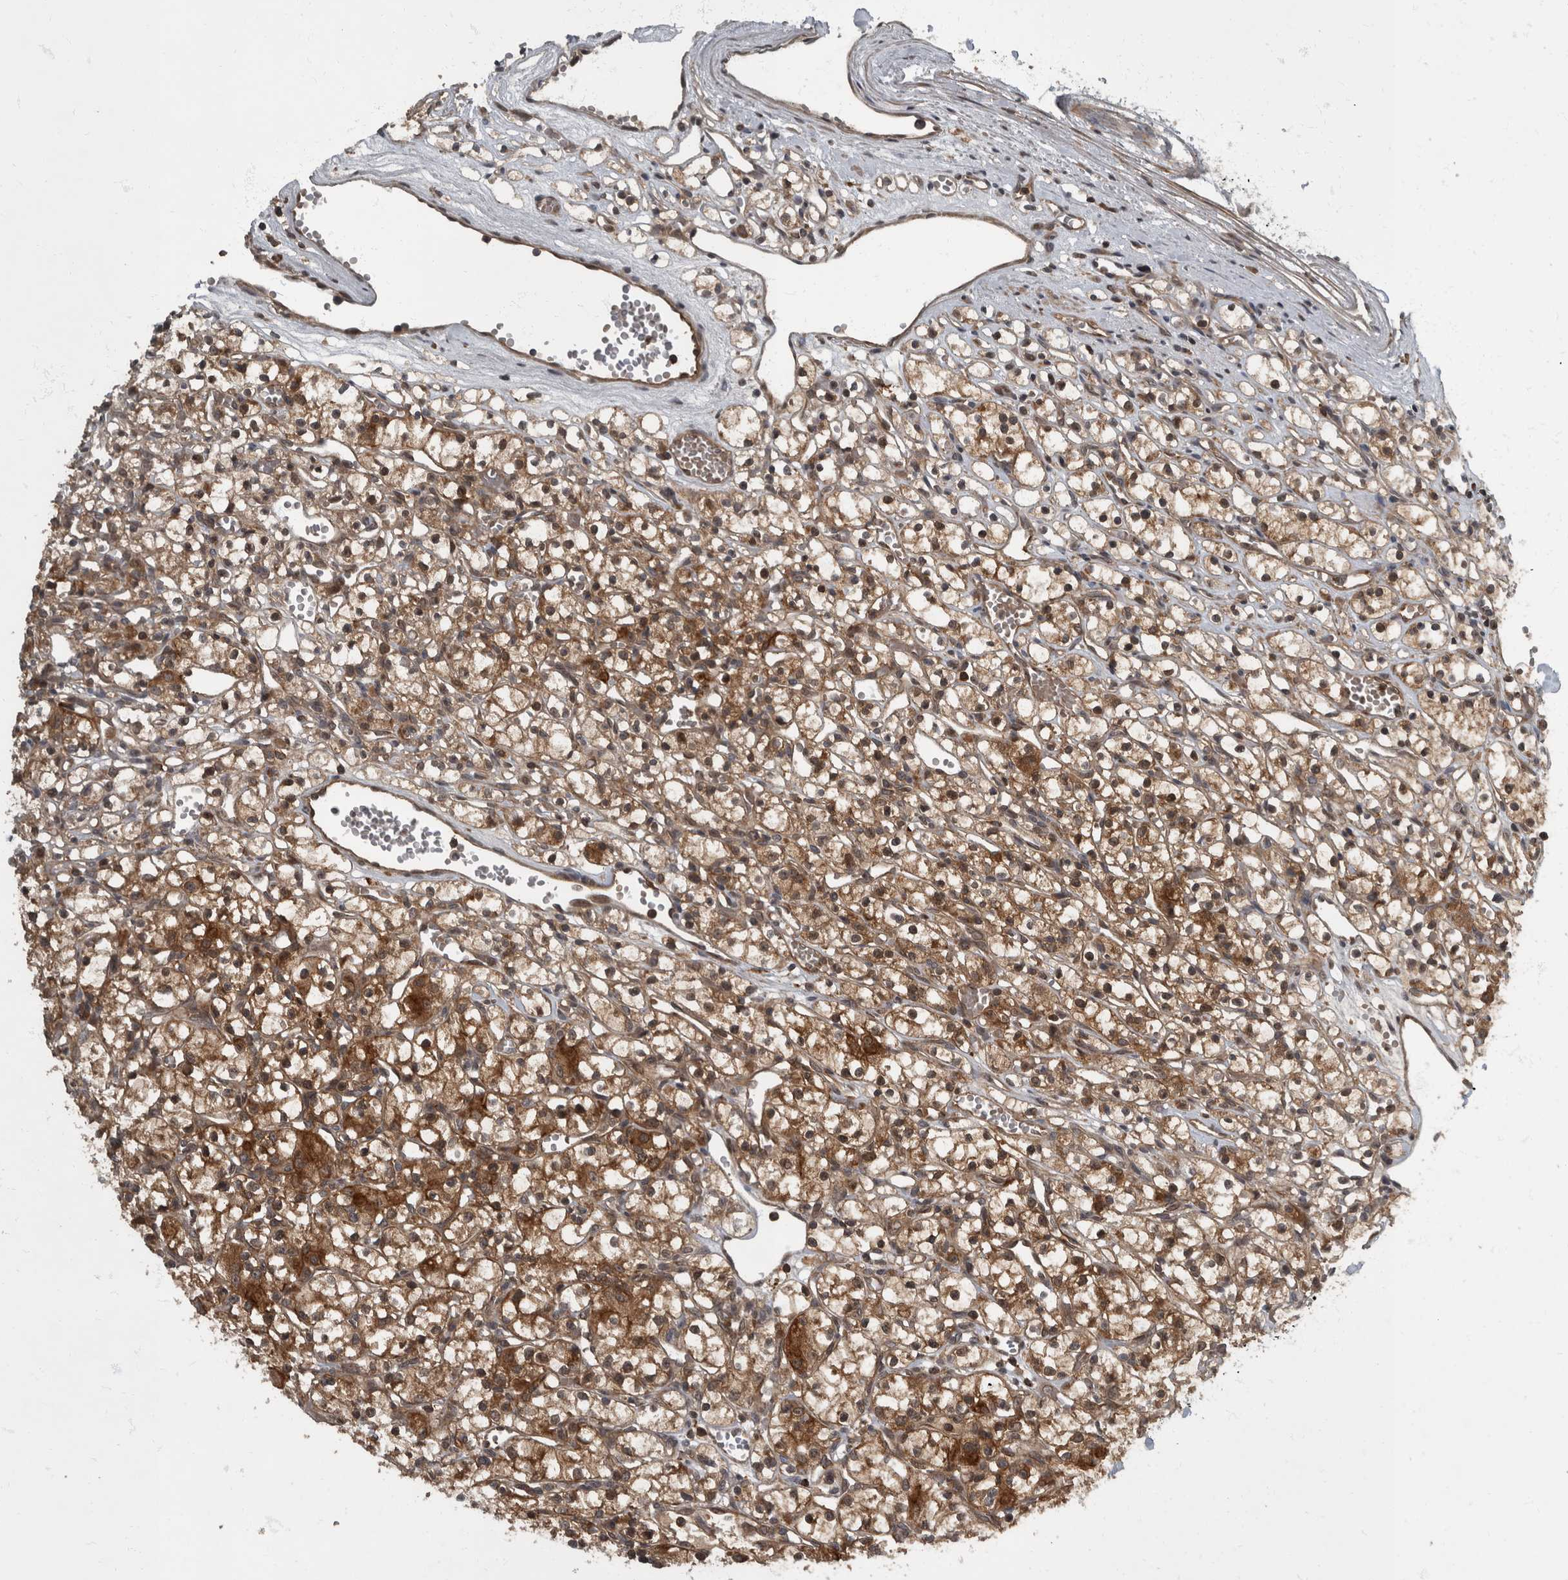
{"staining": {"intensity": "strong", "quantity": "25%-75%", "location": "cytoplasmic/membranous"}, "tissue": "renal cancer", "cell_type": "Tumor cells", "image_type": "cancer", "snomed": [{"axis": "morphology", "description": "Adenocarcinoma, NOS"}, {"axis": "topography", "description": "Kidney"}], "caption": "Protein staining of adenocarcinoma (renal) tissue demonstrates strong cytoplasmic/membranous expression in approximately 25%-75% of tumor cells.", "gene": "RABGGTB", "patient": {"sex": "female", "age": 59}}